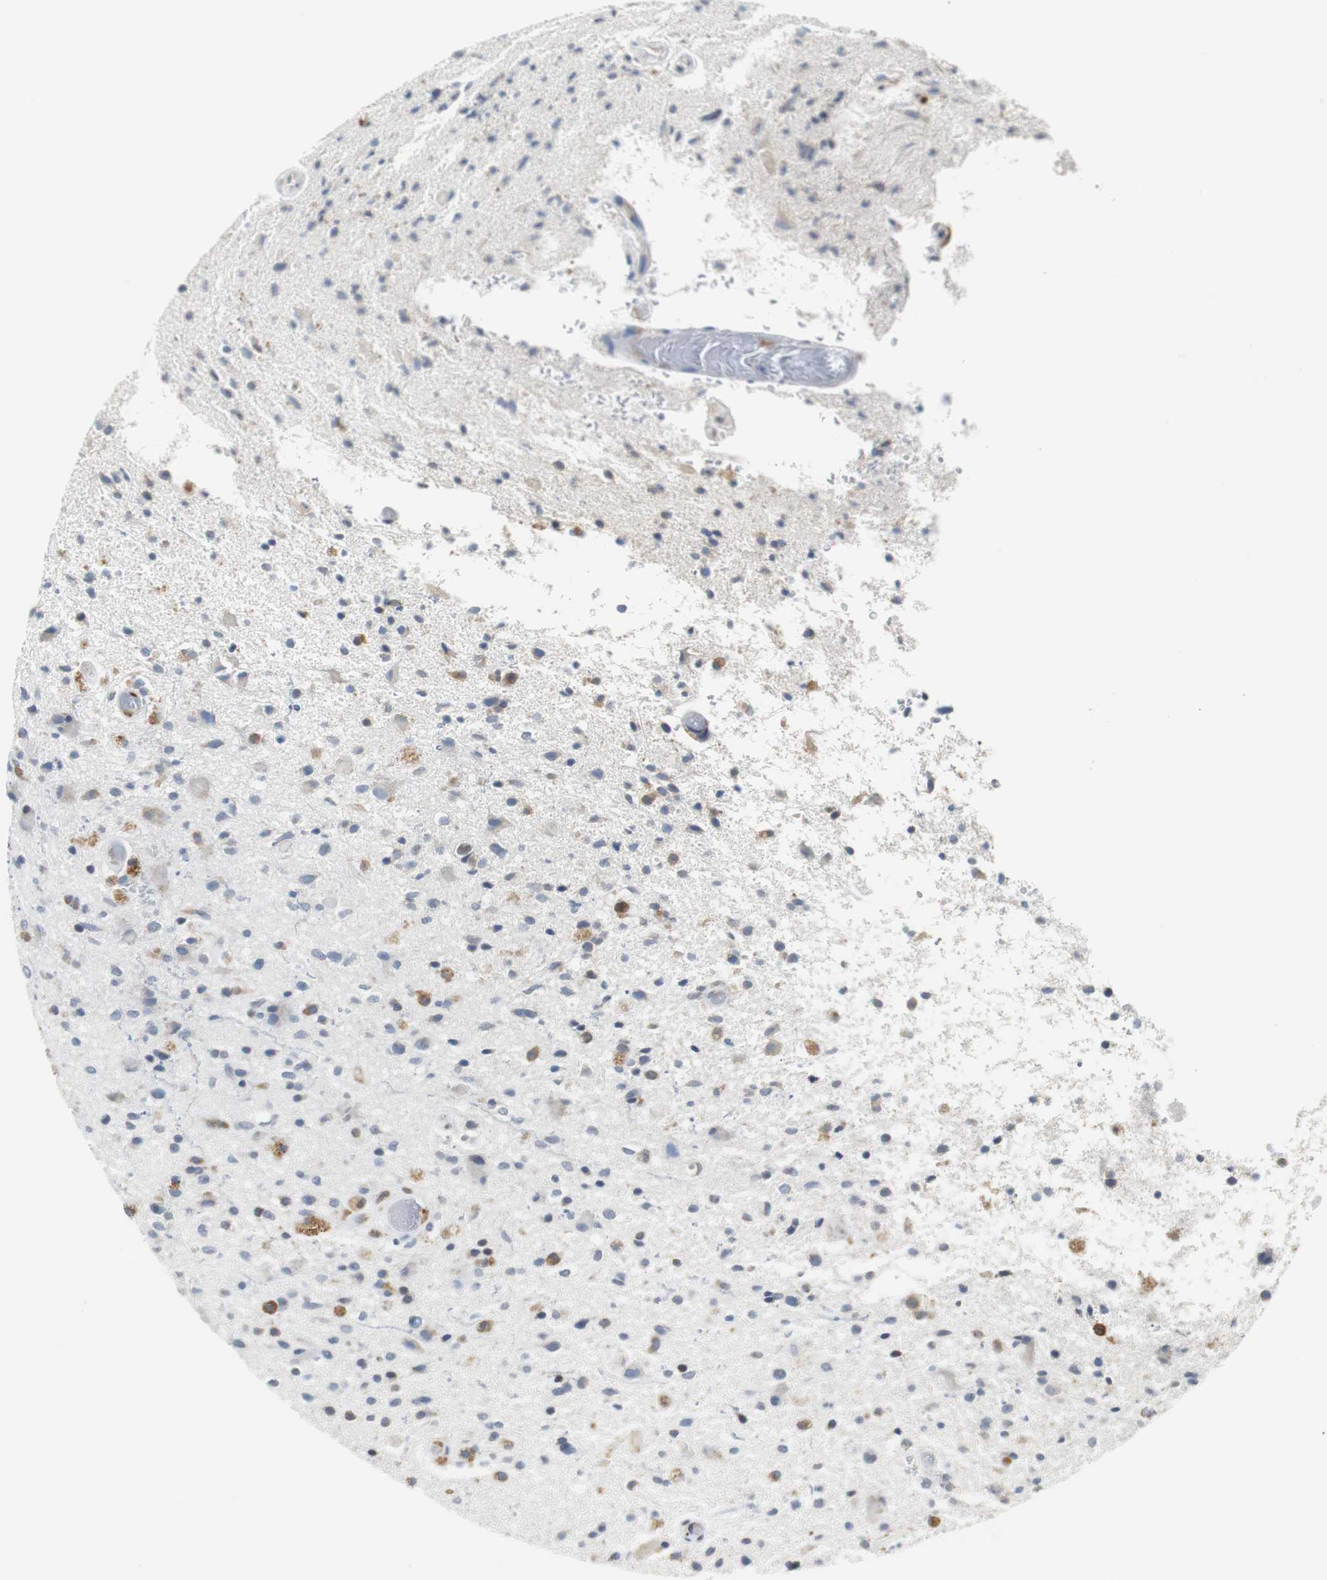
{"staining": {"intensity": "moderate", "quantity": "<25%", "location": "cytoplasmic/membranous"}, "tissue": "glioma", "cell_type": "Tumor cells", "image_type": "cancer", "snomed": [{"axis": "morphology", "description": "Glioma, malignant, High grade"}, {"axis": "topography", "description": "Brain"}], "caption": "DAB (3,3'-diaminobenzidine) immunohistochemical staining of human glioma displays moderate cytoplasmic/membranous protein positivity in approximately <25% of tumor cells.", "gene": "PDIA4", "patient": {"sex": "male", "age": 33}}